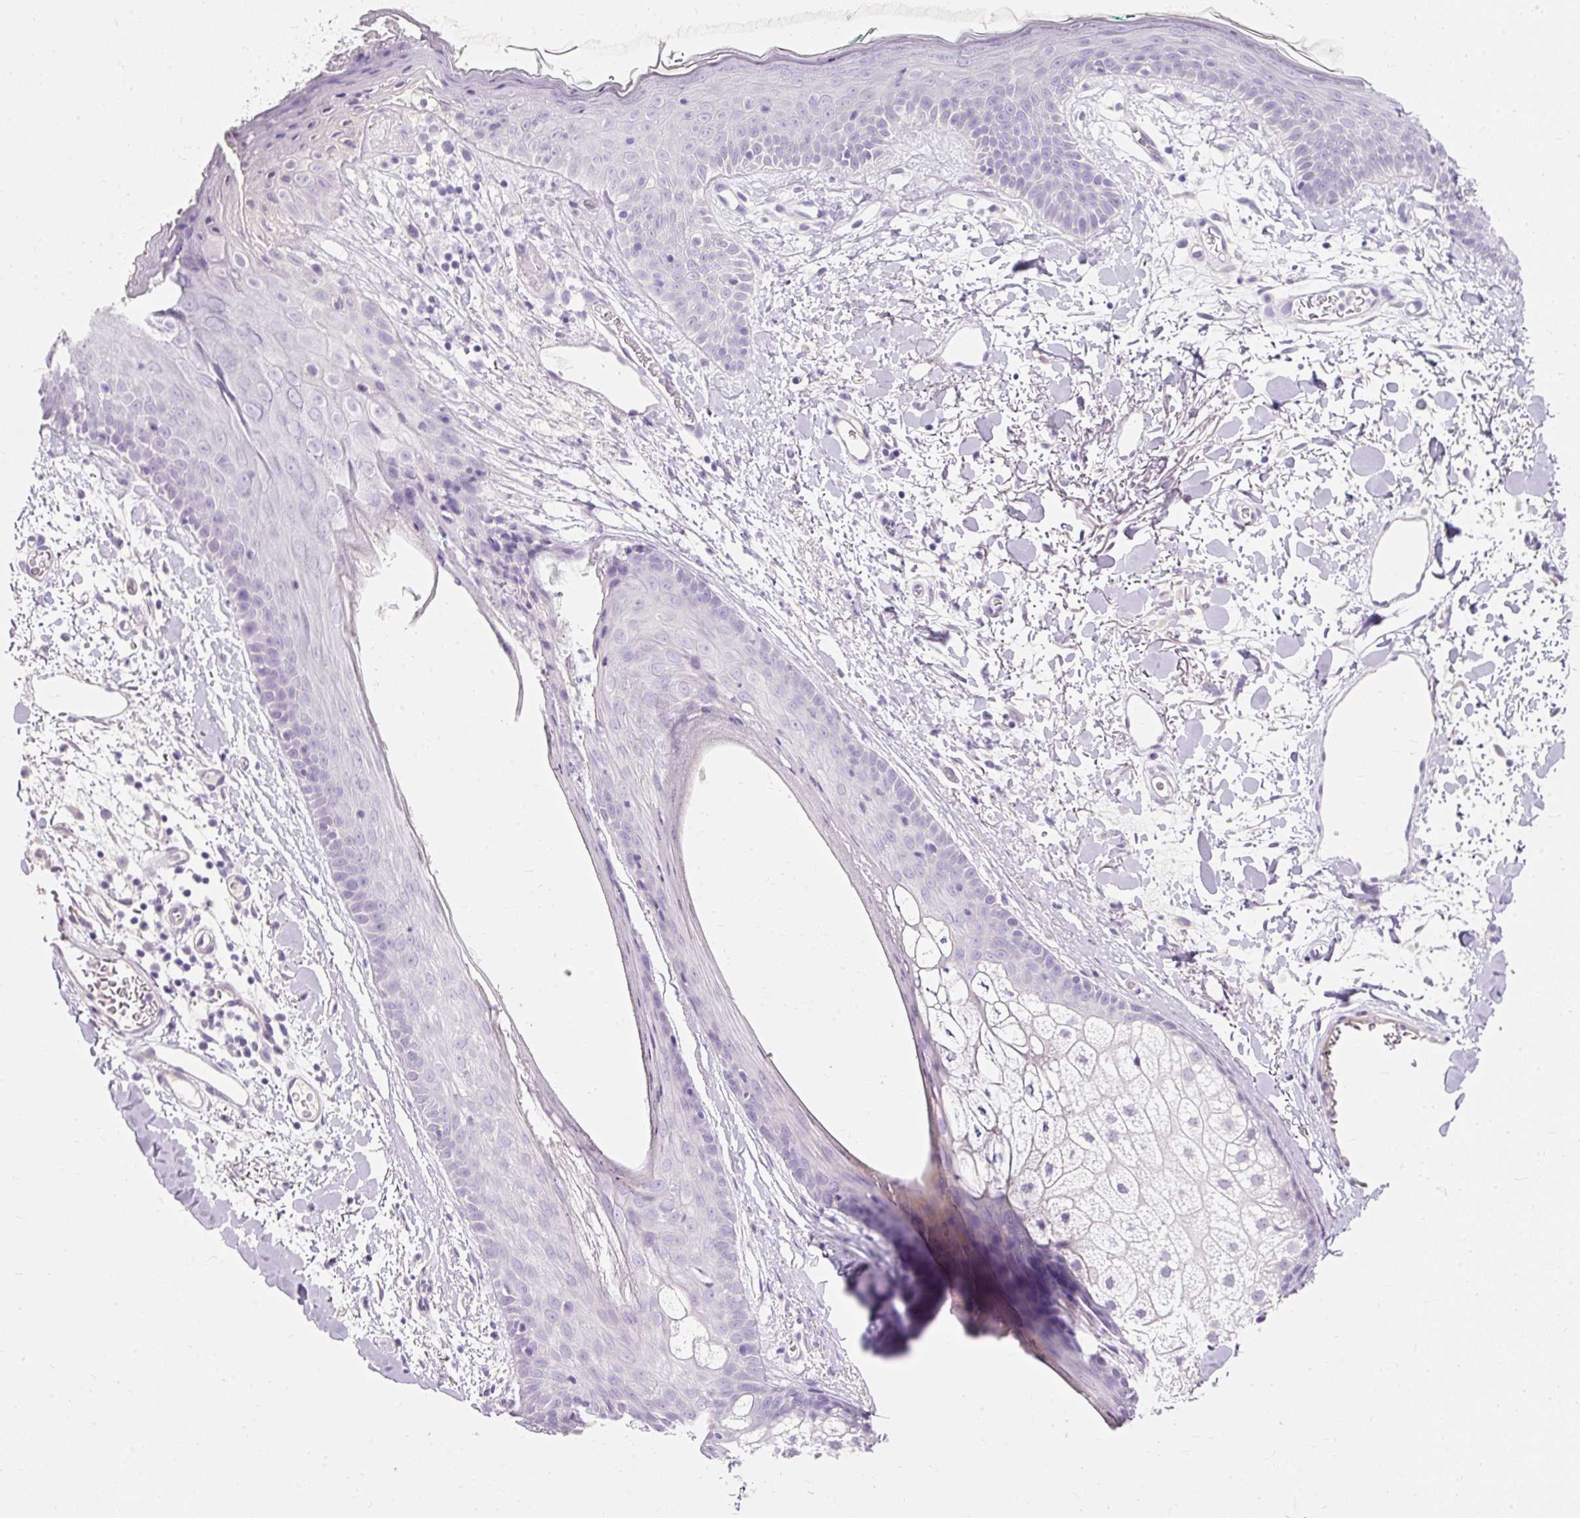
{"staining": {"intensity": "negative", "quantity": "none", "location": "none"}, "tissue": "skin", "cell_type": "Fibroblasts", "image_type": "normal", "snomed": [{"axis": "morphology", "description": "Normal tissue, NOS"}, {"axis": "topography", "description": "Skin"}], "caption": "Histopathology image shows no protein expression in fibroblasts of unremarkable skin. (Brightfield microscopy of DAB (3,3'-diaminobenzidine) immunohistochemistry (IHC) at high magnification).", "gene": "TMEM213", "patient": {"sex": "male", "age": 79}}